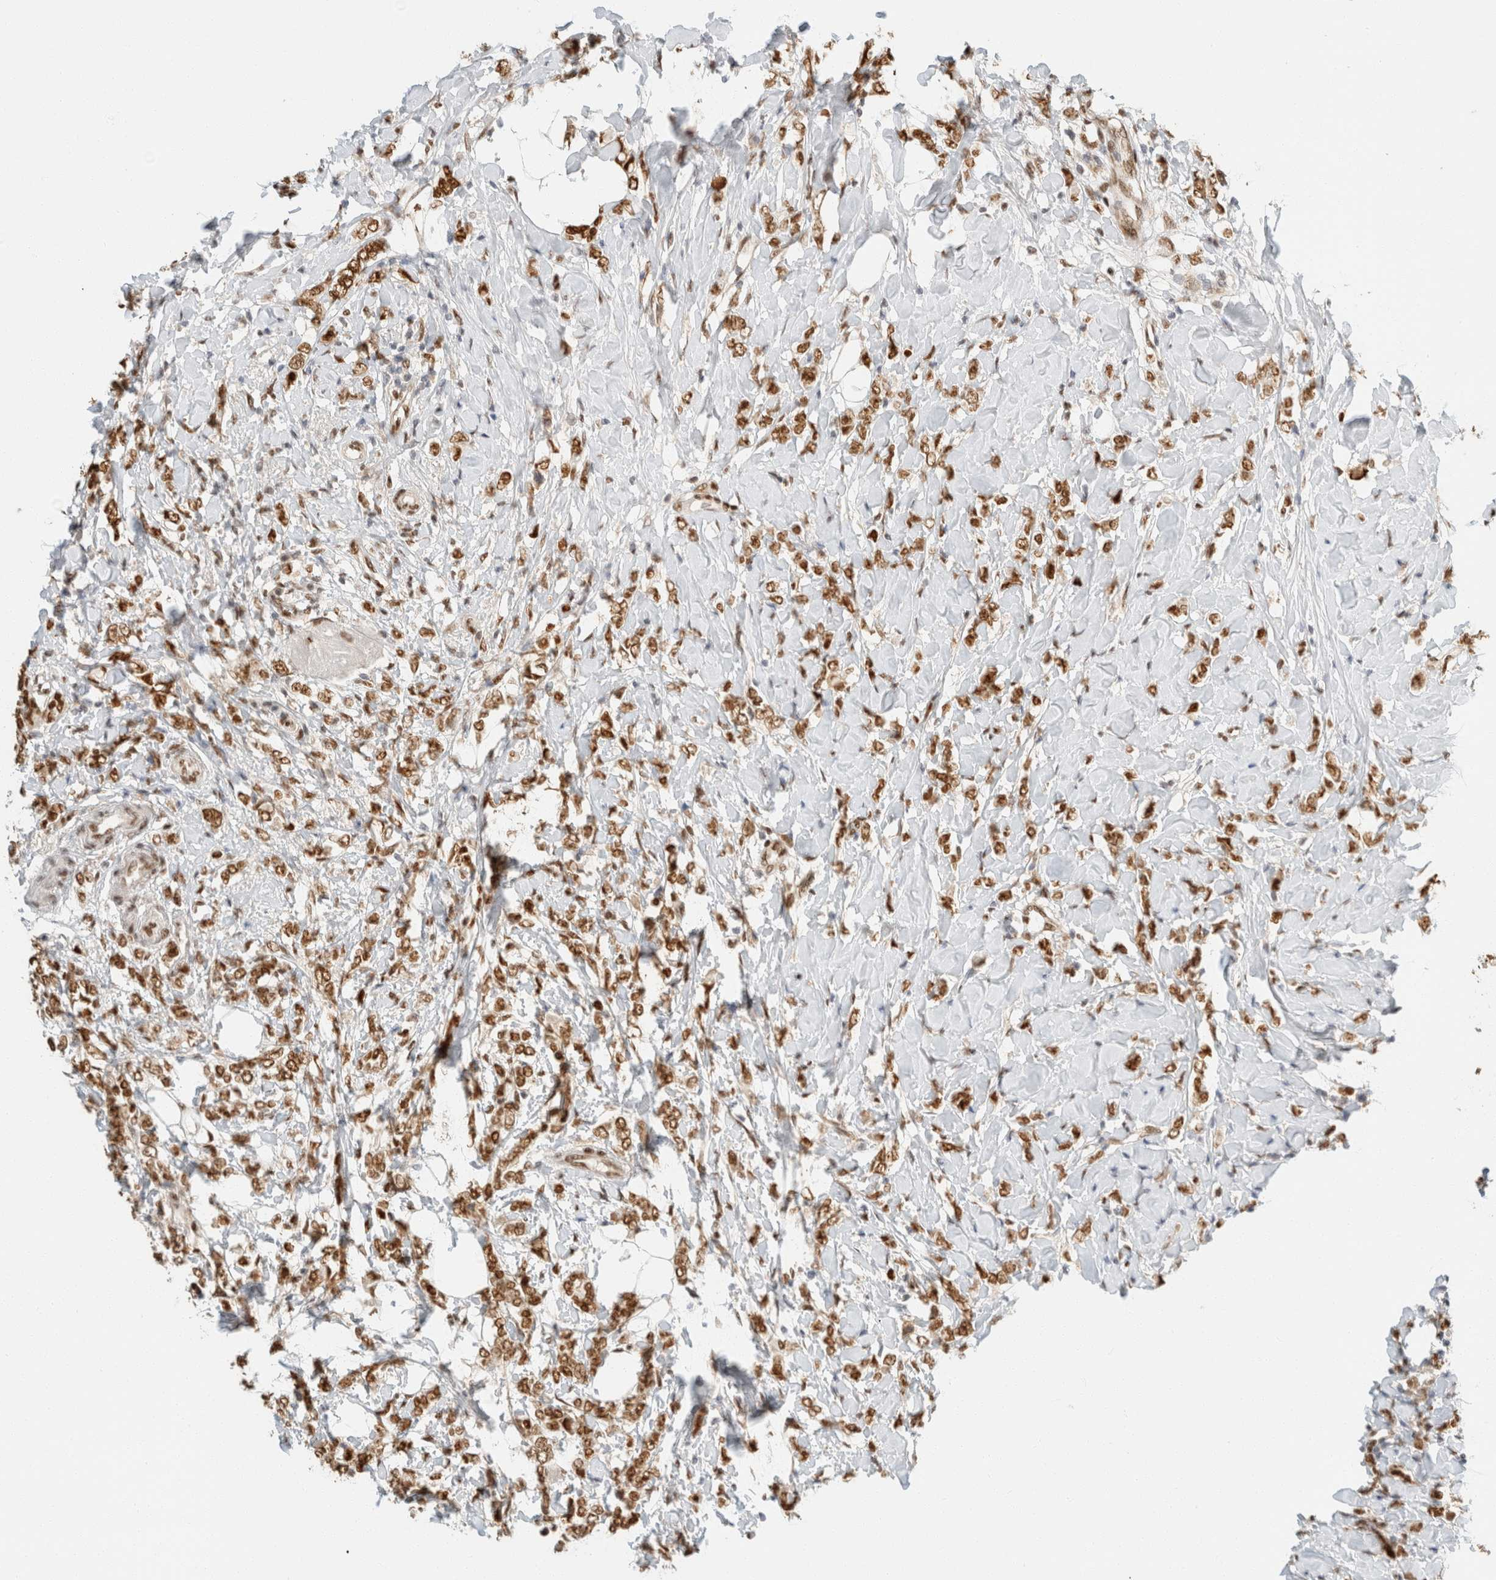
{"staining": {"intensity": "strong", "quantity": ">75%", "location": "nuclear"}, "tissue": "breast cancer", "cell_type": "Tumor cells", "image_type": "cancer", "snomed": [{"axis": "morphology", "description": "Normal tissue, NOS"}, {"axis": "morphology", "description": "Lobular carcinoma"}, {"axis": "topography", "description": "Breast"}], "caption": "Tumor cells show high levels of strong nuclear staining in approximately >75% of cells in human breast lobular carcinoma.", "gene": "ZNF768", "patient": {"sex": "female", "age": 47}}